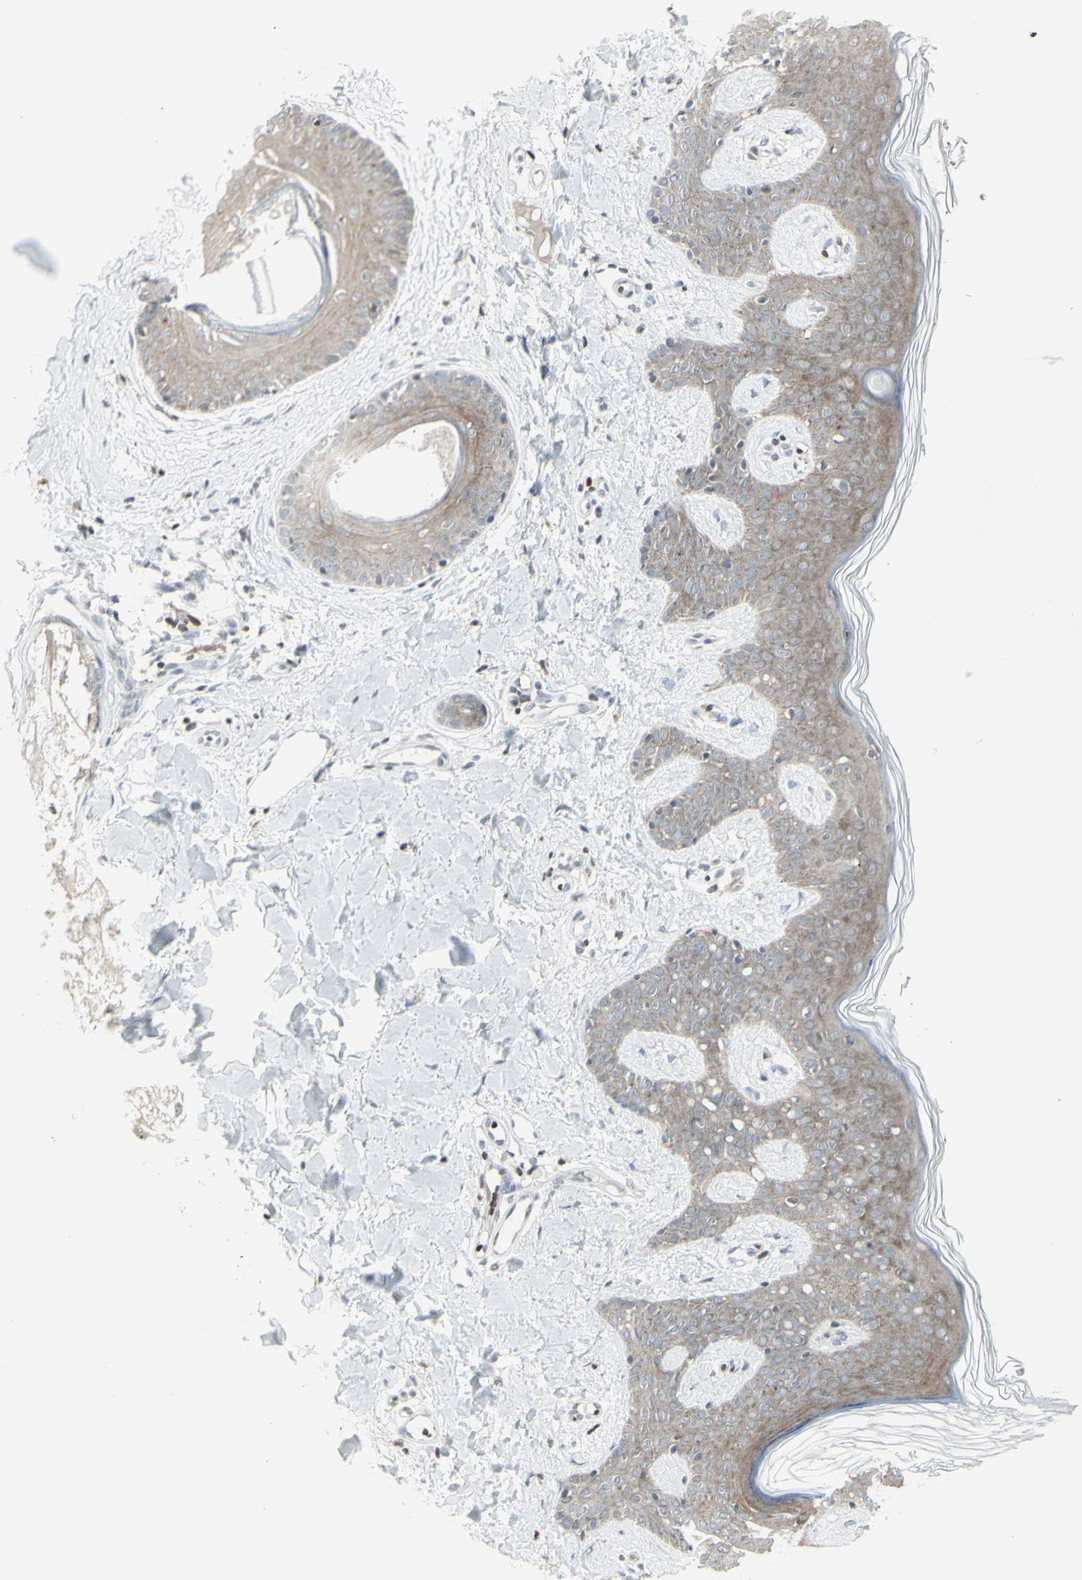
{"staining": {"intensity": "weak", "quantity": "<25%", "location": "cytoplasmic/membranous"}, "tissue": "skin", "cell_type": "Fibroblasts", "image_type": "normal", "snomed": [{"axis": "morphology", "description": "Normal tissue, NOS"}, {"axis": "topography", "description": "Skin"}], "caption": "Micrograph shows no protein expression in fibroblasts of benign skin. (DAB immunohistochemistry, high magnification).", "gene": "MUC5AC", "patient": {"sex": "male", "age": 16}}